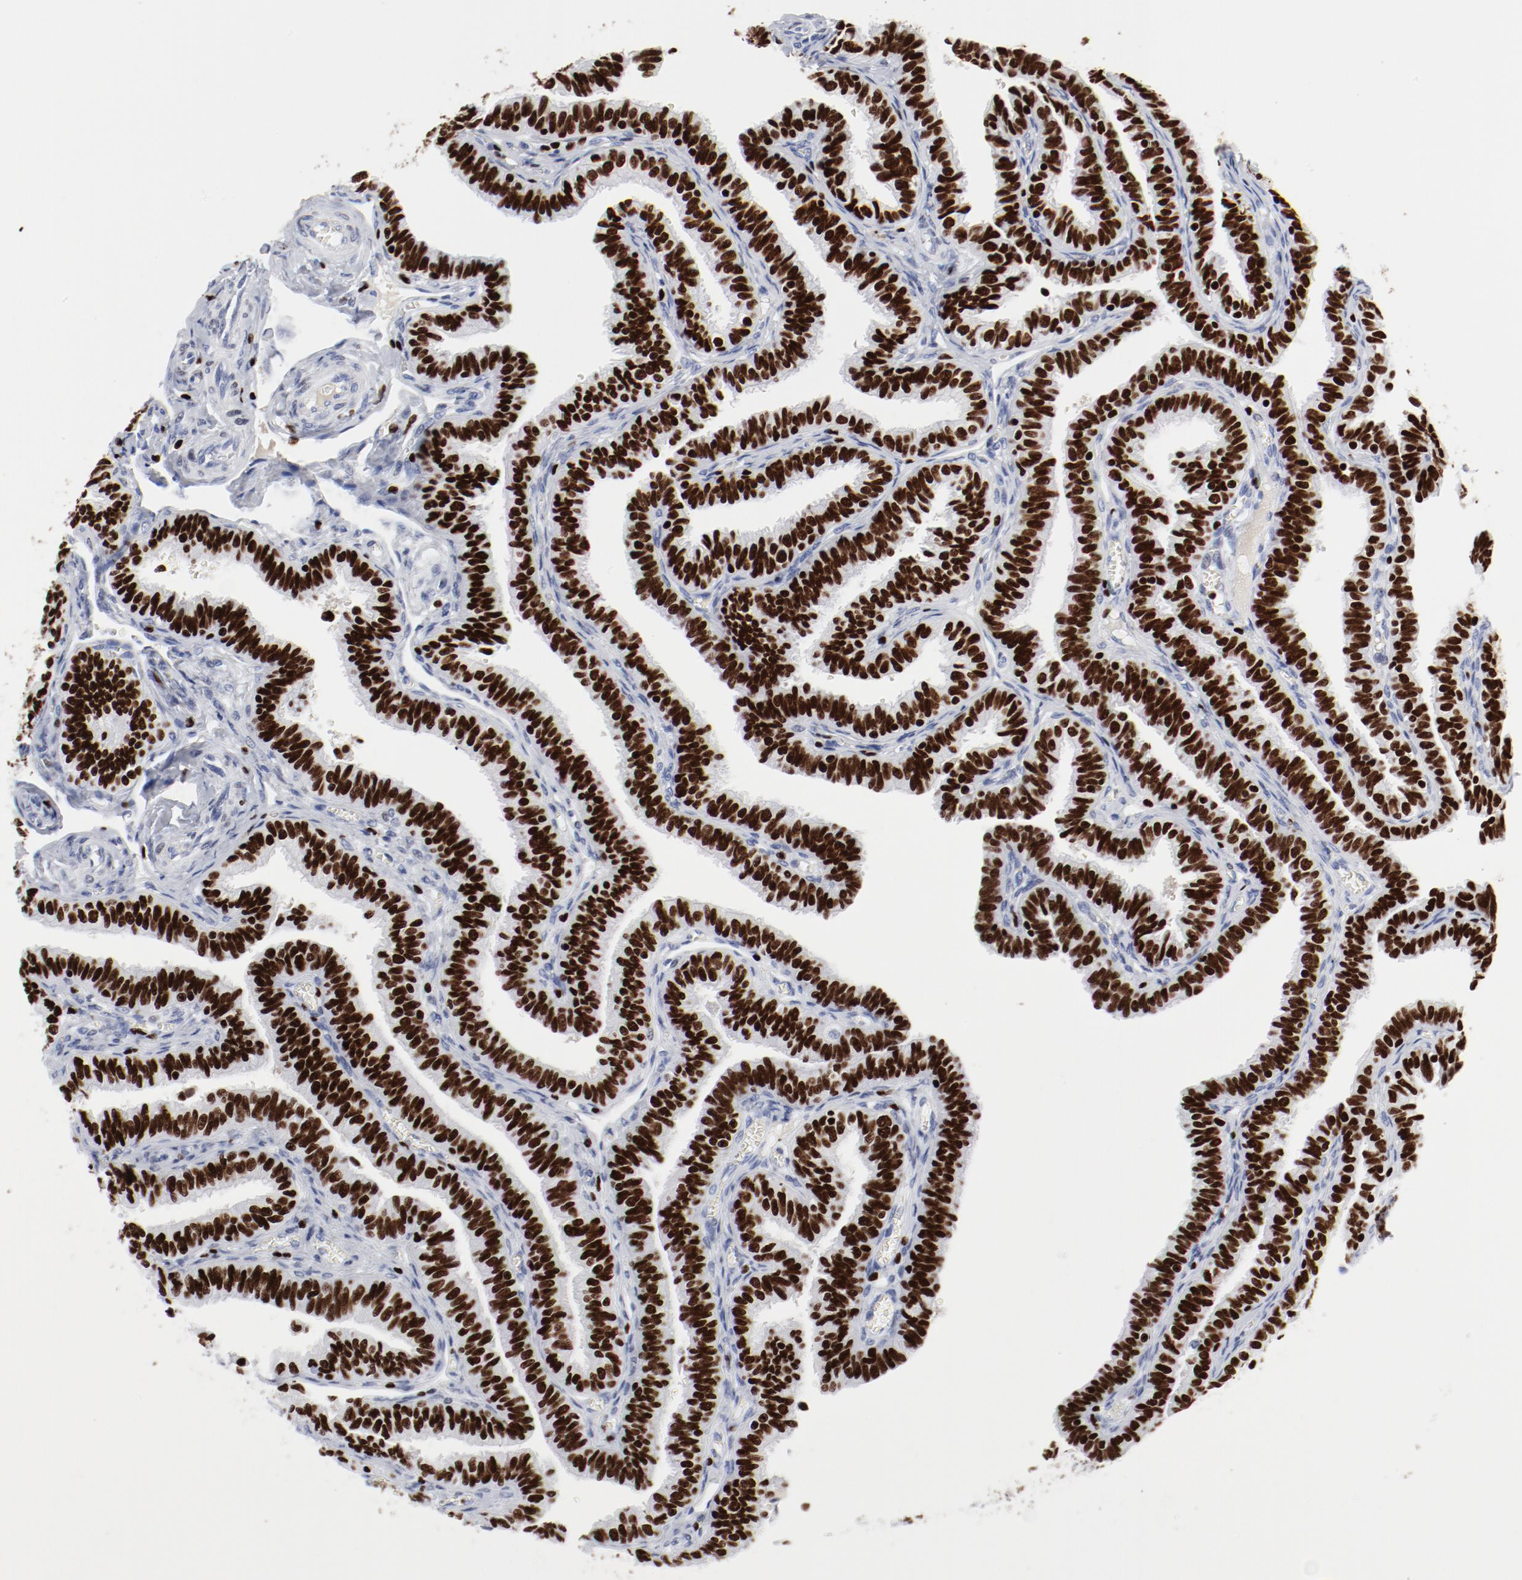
{"staining": {"intensity": "strong", "quantity": ">75%", "location": "nuclear"}, "tissue": "fallopian tube", "cell_type": "Glandular cells", "image_type": "normal", "snomed": [{"axis": "morphology", "description": "Normal tissue, NOS"}, {"axis": "topography", "description": "Fallopian tube"}], "caption": "Protein staining of unremarkable fallopian tube displays strong nuclear positivity in about >75% of glandular cells.", "gene": "SMARCC2", "patient": {"sex": "female", "age": 46}}